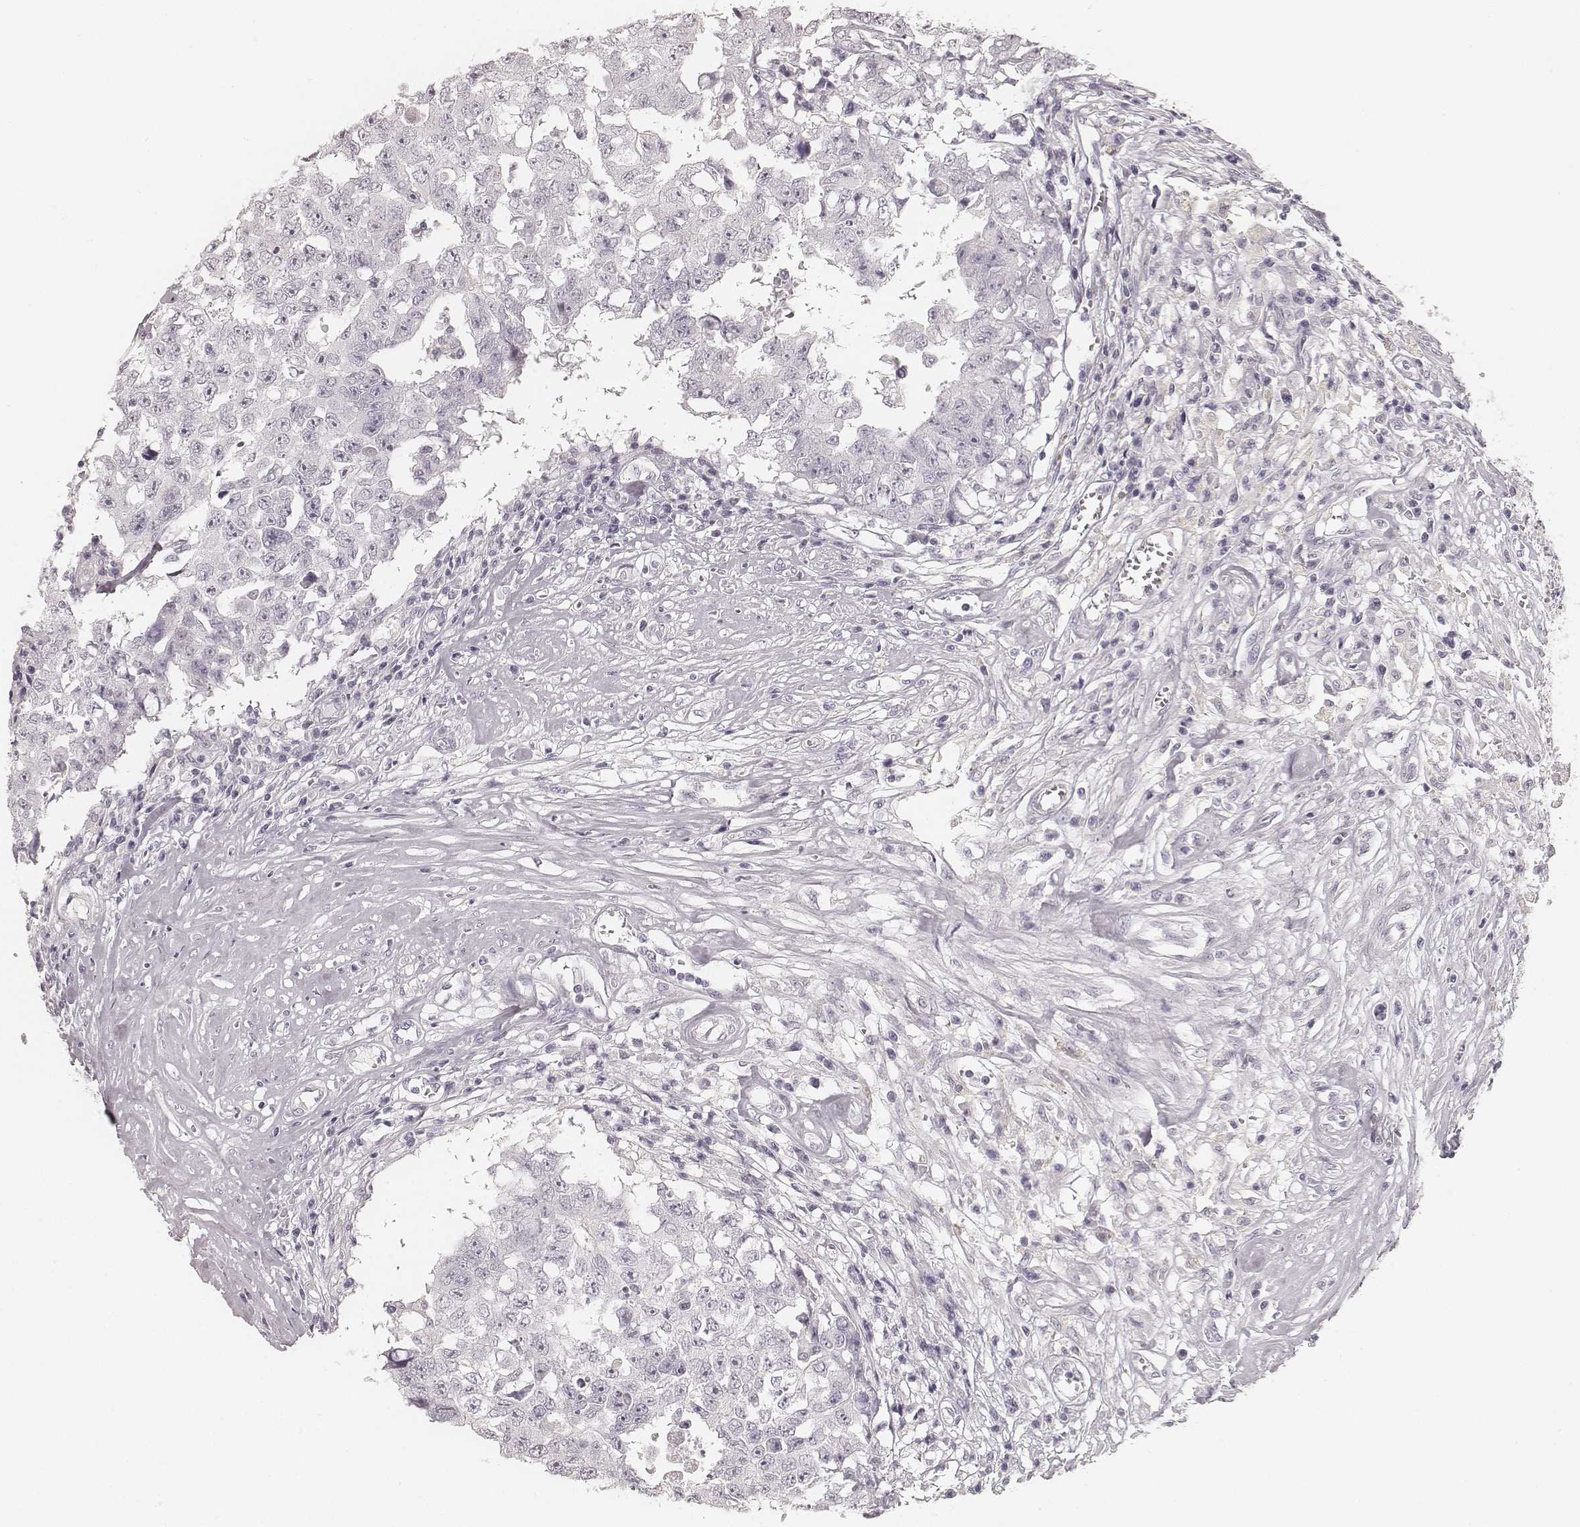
{"staining": {"intensity": "negative", "quantity": "none", "location": "none"}, "tissue": "testis cancer", "cell_type": "Tumor cells", "image_type": "cancer", "snomed": [{"axis": "morphology", "description": "Carcinoma, Embryonal, NOS"}, {"axis": "topography", "description": "Testis"}], "caption": "This is an immunohistochemistry photomicrograph of human embryonal carcinoma (testis). There is no expression in tumor cells.", "gene": "HNF4G", "patient": {"sex": "male", "age": 36}}